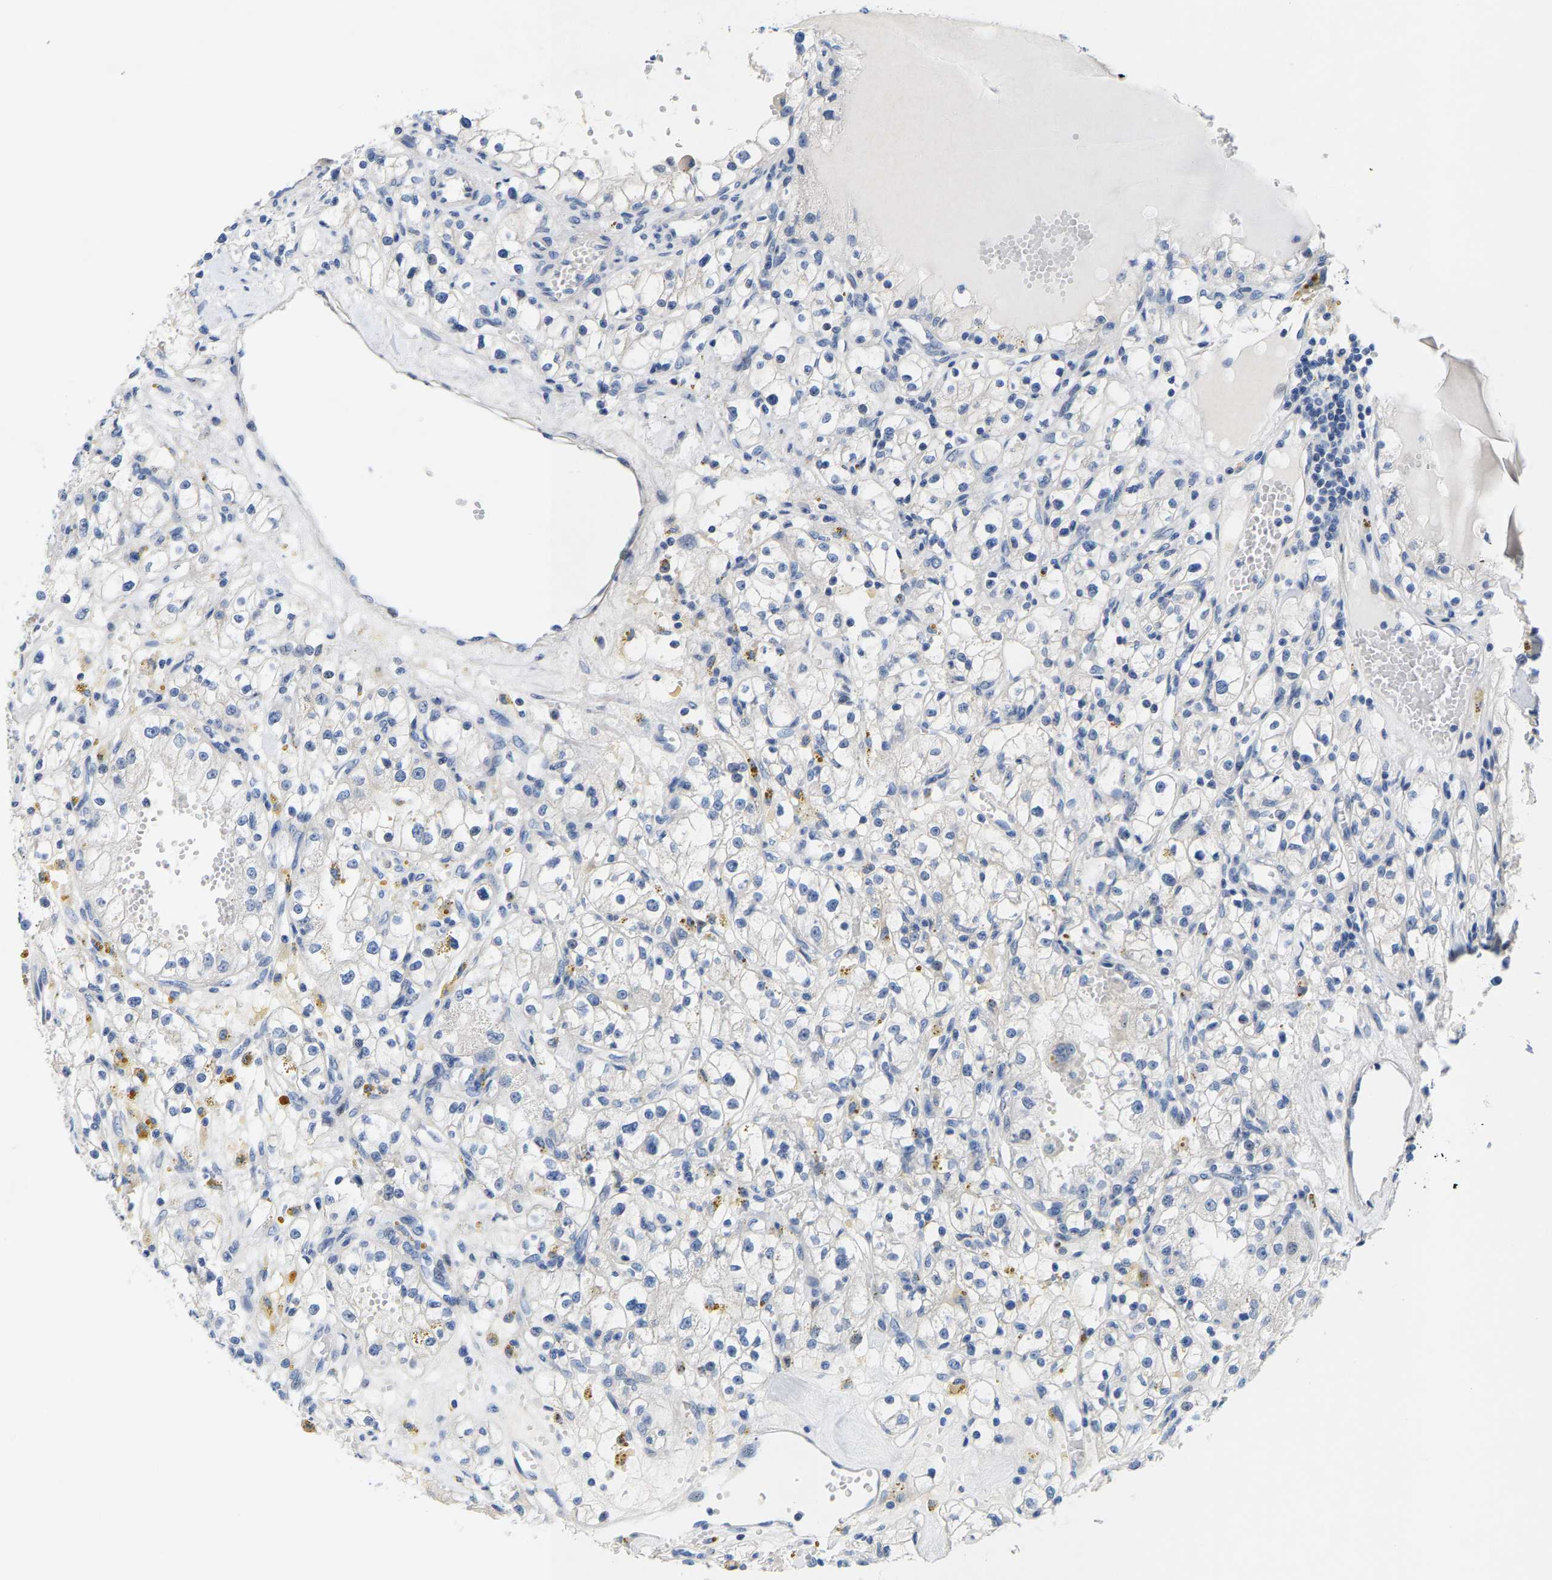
{"staining": {"intensity": "negative", "quantity": "none", "location": "none"}, "tissue": "renal cancer", "cell_type": "Tumor cells", "image_type": "cancer", "snomed": [{"axis": "morphology", "description": "Adenocarcinoma, NOS"}, {"axis": "topography", "description": "Kidney"}], "caption": "Immunohistochemistry (IHC) of renal cancer (adenocarcinoma) exhibits no expression in tumor cells.", "gene": "KLHL1", "patient": {"sex": "male", "age": 56}}